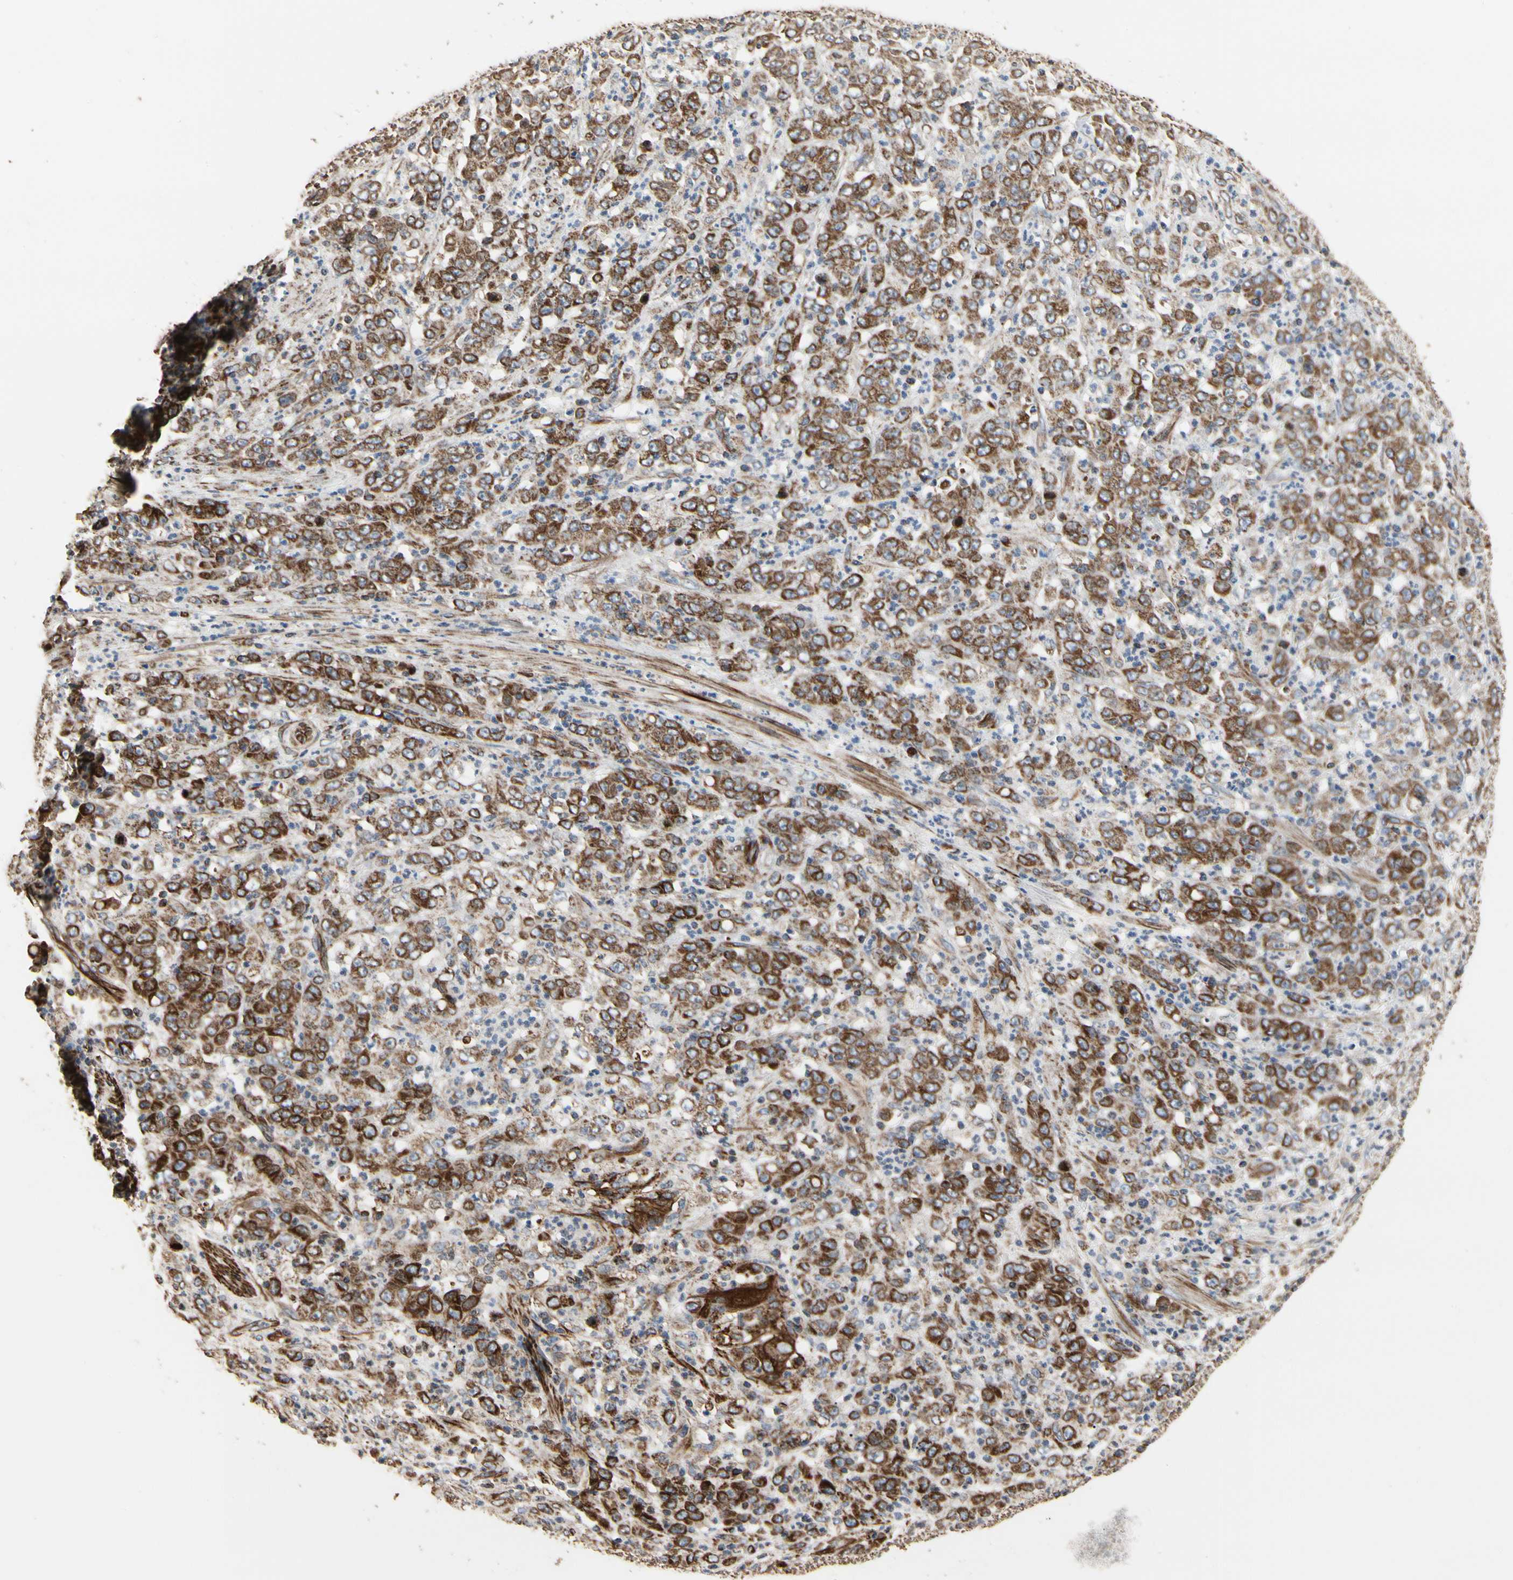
{"staining": {"intensity": "moderate", "quantity": "25%-75%", "location": "cytoplasmic/membranous"}, "tissue": "stomach cancer", "cell_type": "Tumor cells", "image_type": "cancer", "snomed": [{"axis": "morphology", "description": "Adenocarcinoma, NOS"}, {"axis": "topography", "description": "Stomach, lower"}], "caption": "Immunohistochemical staining of stomach adenocarcinoma demonstrates medium levels of moderate cytoplasmic/membranous protein expression in approximately 25%-75% of tumor cells. (DAB (3,3'-diaminobenzidine) IHC, brown staining for protein, blue staining for nuclei).", "gene": "TUBA1A", "patient": {"sex": "female", "age": 71}}